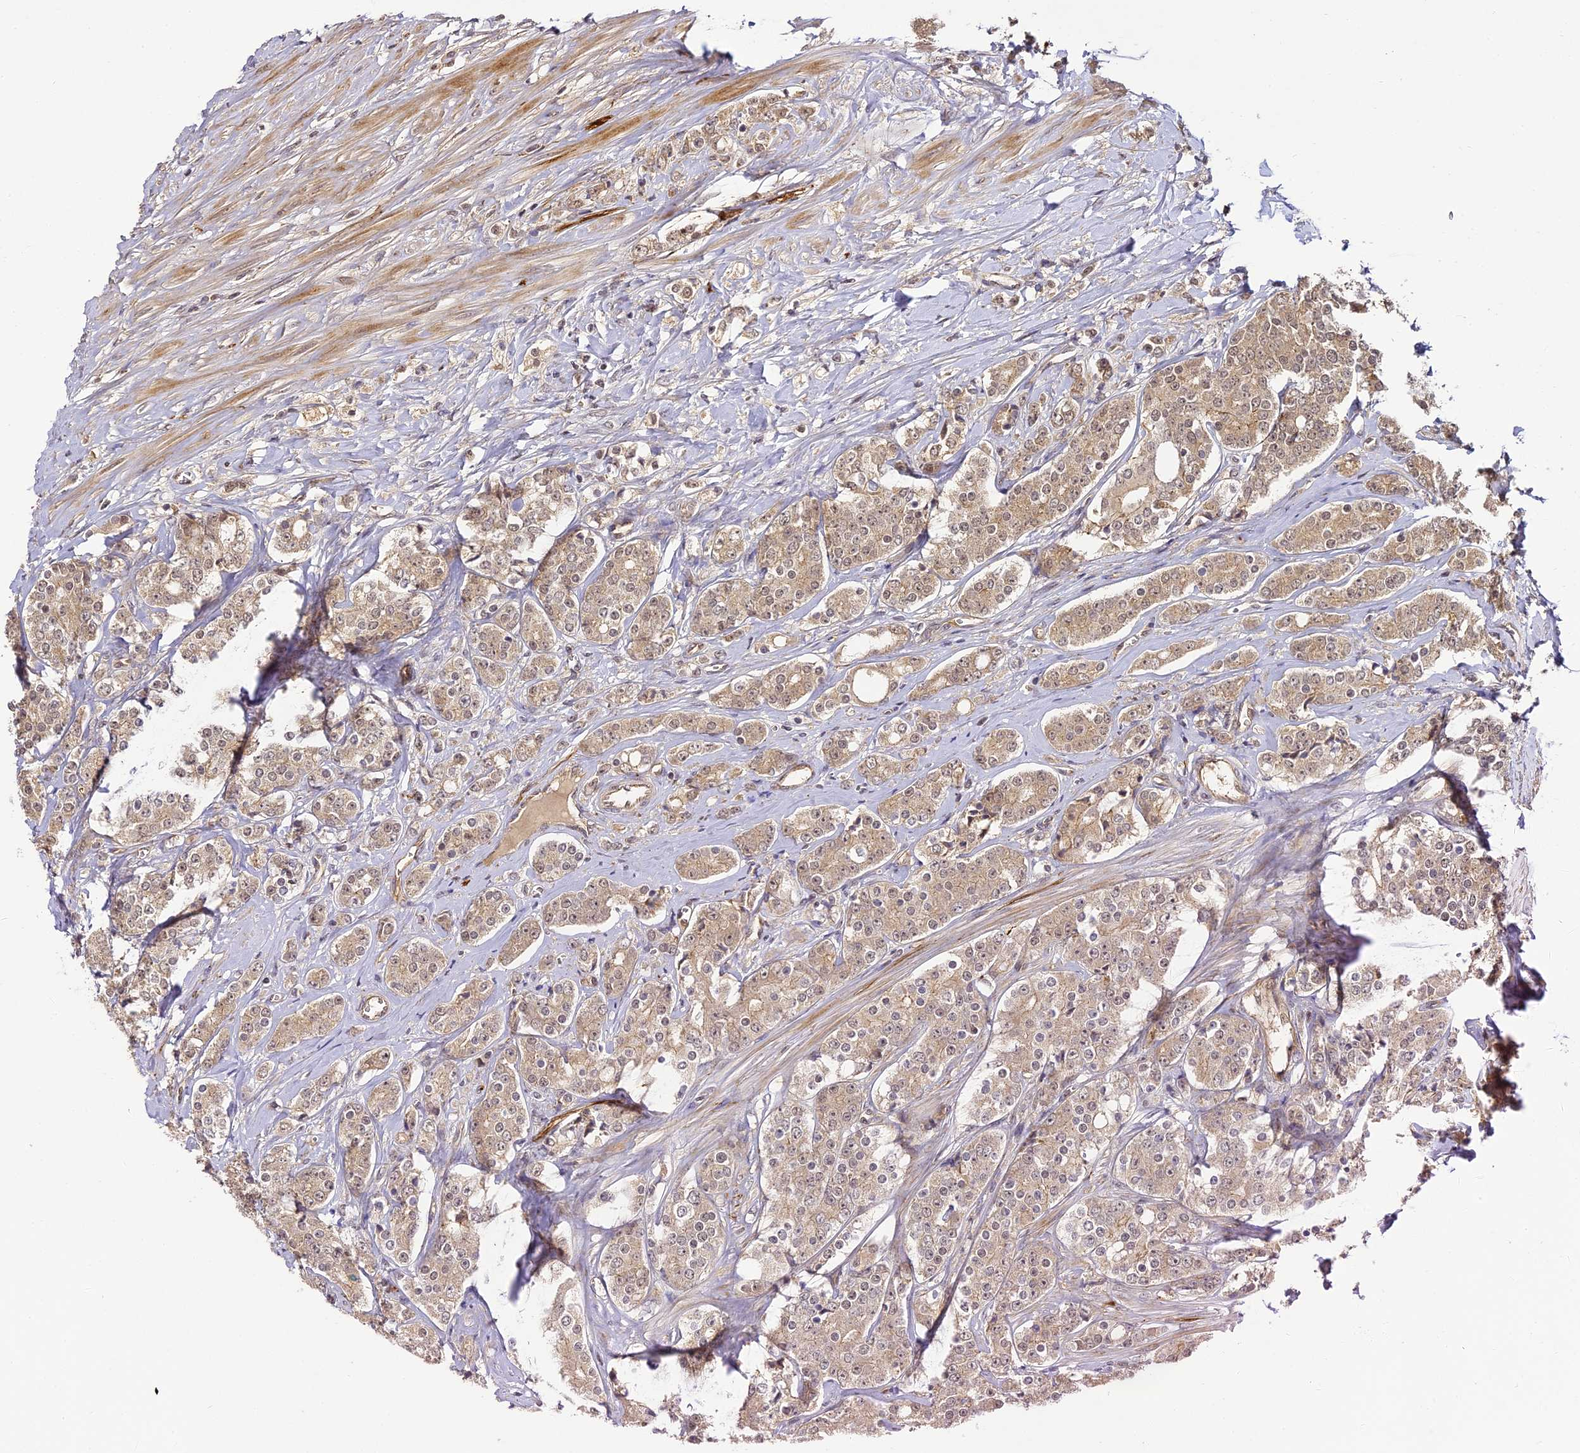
{"staining": {"intensity": "weak", "quantity": ">75%", "location": "cytoplasmic/membranous"}, "tissue": "prostate cancer", "cell_type": "Tumor cells", "image_type": "cancer", "snomed": [{"axis": "morphology", "description": "Adenocarcinoma, High grade"}, {"axis": "topography", "description": "Prostate"}], "caption": "Immunohistochemistry of human high-grade adenocarcinoma (prostate) shows low levels of weak cytoplasmic/membranous expression in about >75% of tumor cells.", "gene": "BCDIN3D", "patient": {"sex": "male", "age": 62}}